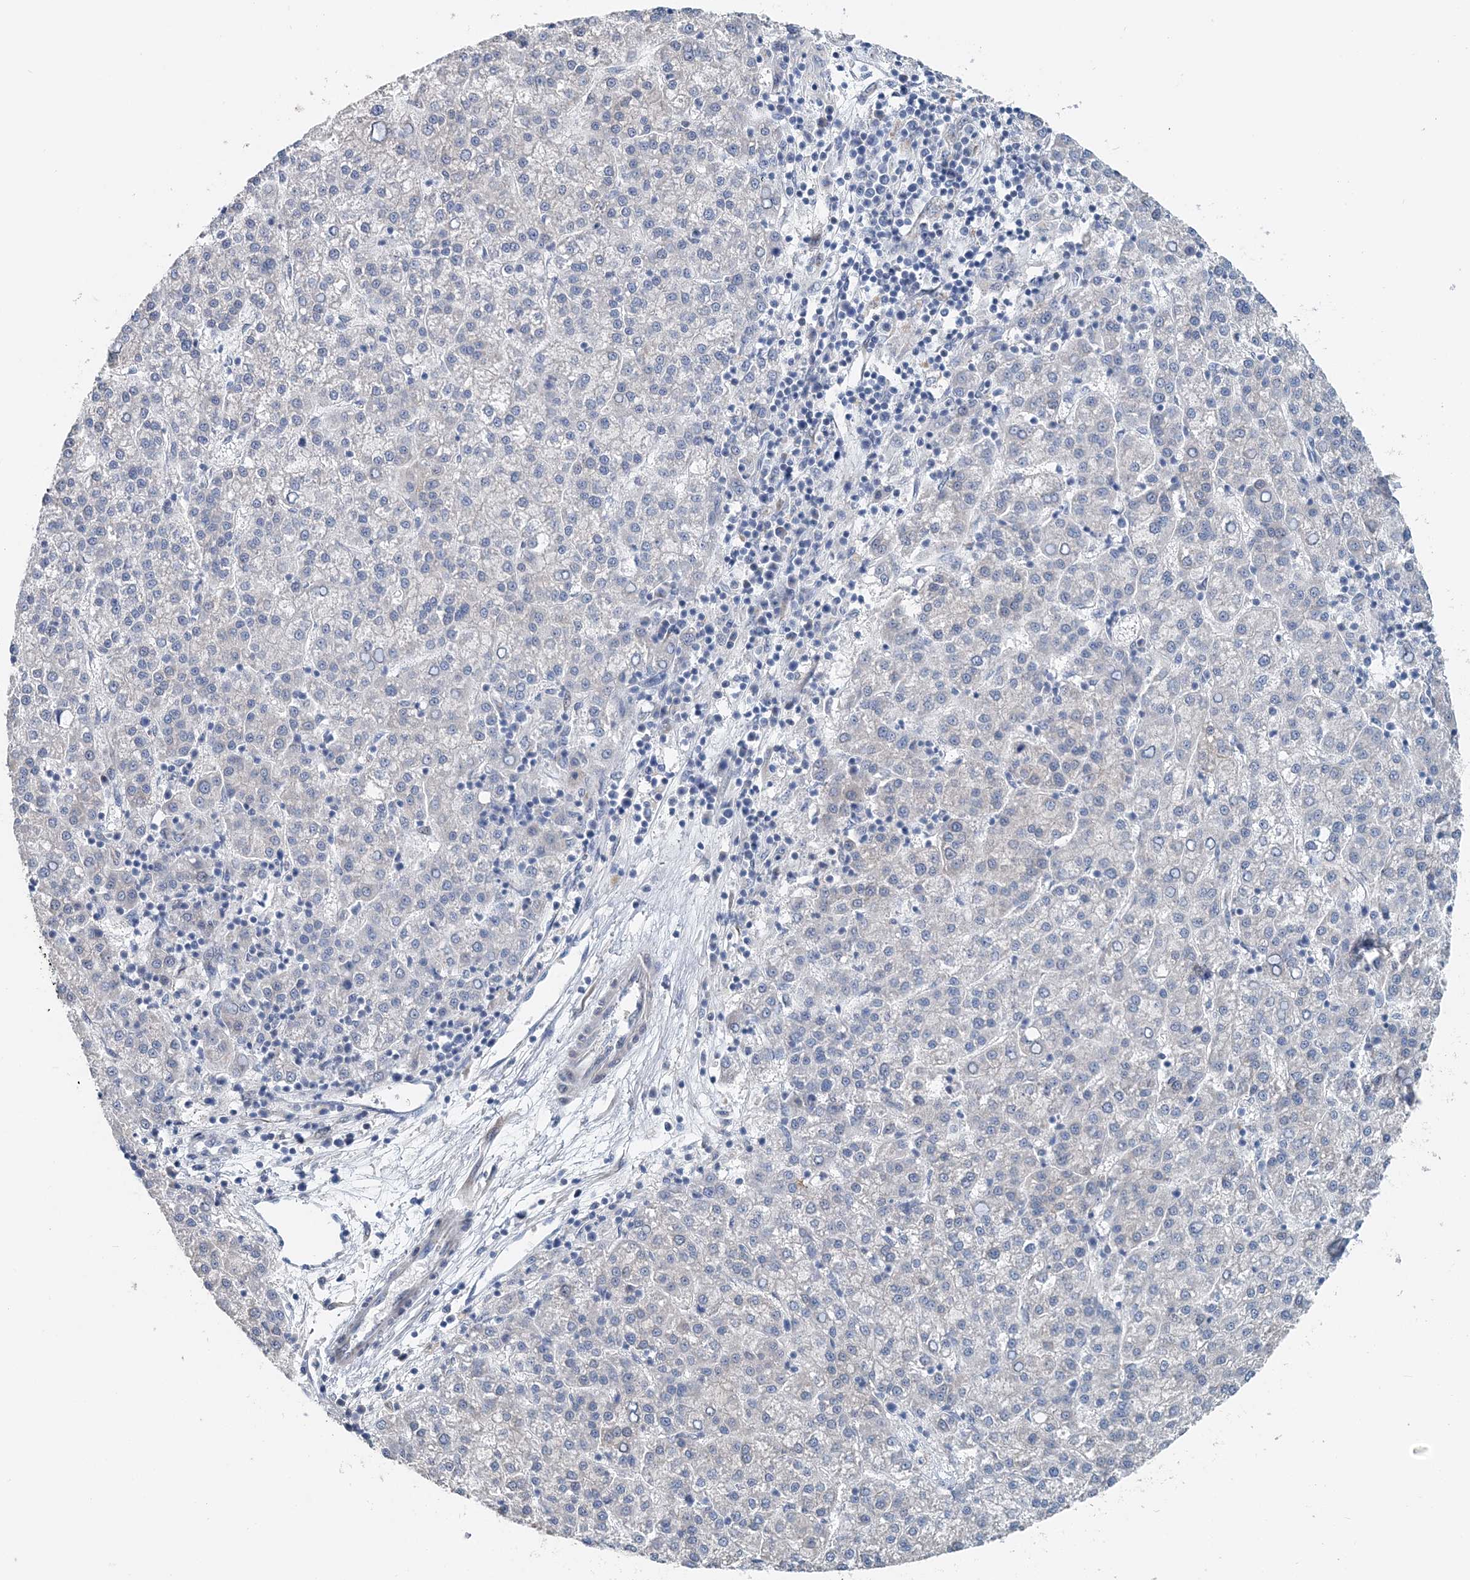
{"staining": {"intensity": "negative", "quantity": "none", "location": "none"}, "tissue": "liver cancer", "cell_type": "Tumor cells", "image_type": "cancer", "snomed": [{"axis": "morphology", "description": "Carcinoma, Hepatocellular, NOS"}, {"axis": "topography", "description": "Liver"}], "caption": "Human hepatocellular carcinoma (liver) stained for a protein using immunohistochemistry (IHC) displays no expression in tumor cells.", "gene": "PFN2", "patient": {"sex": "female", "age": 58}}